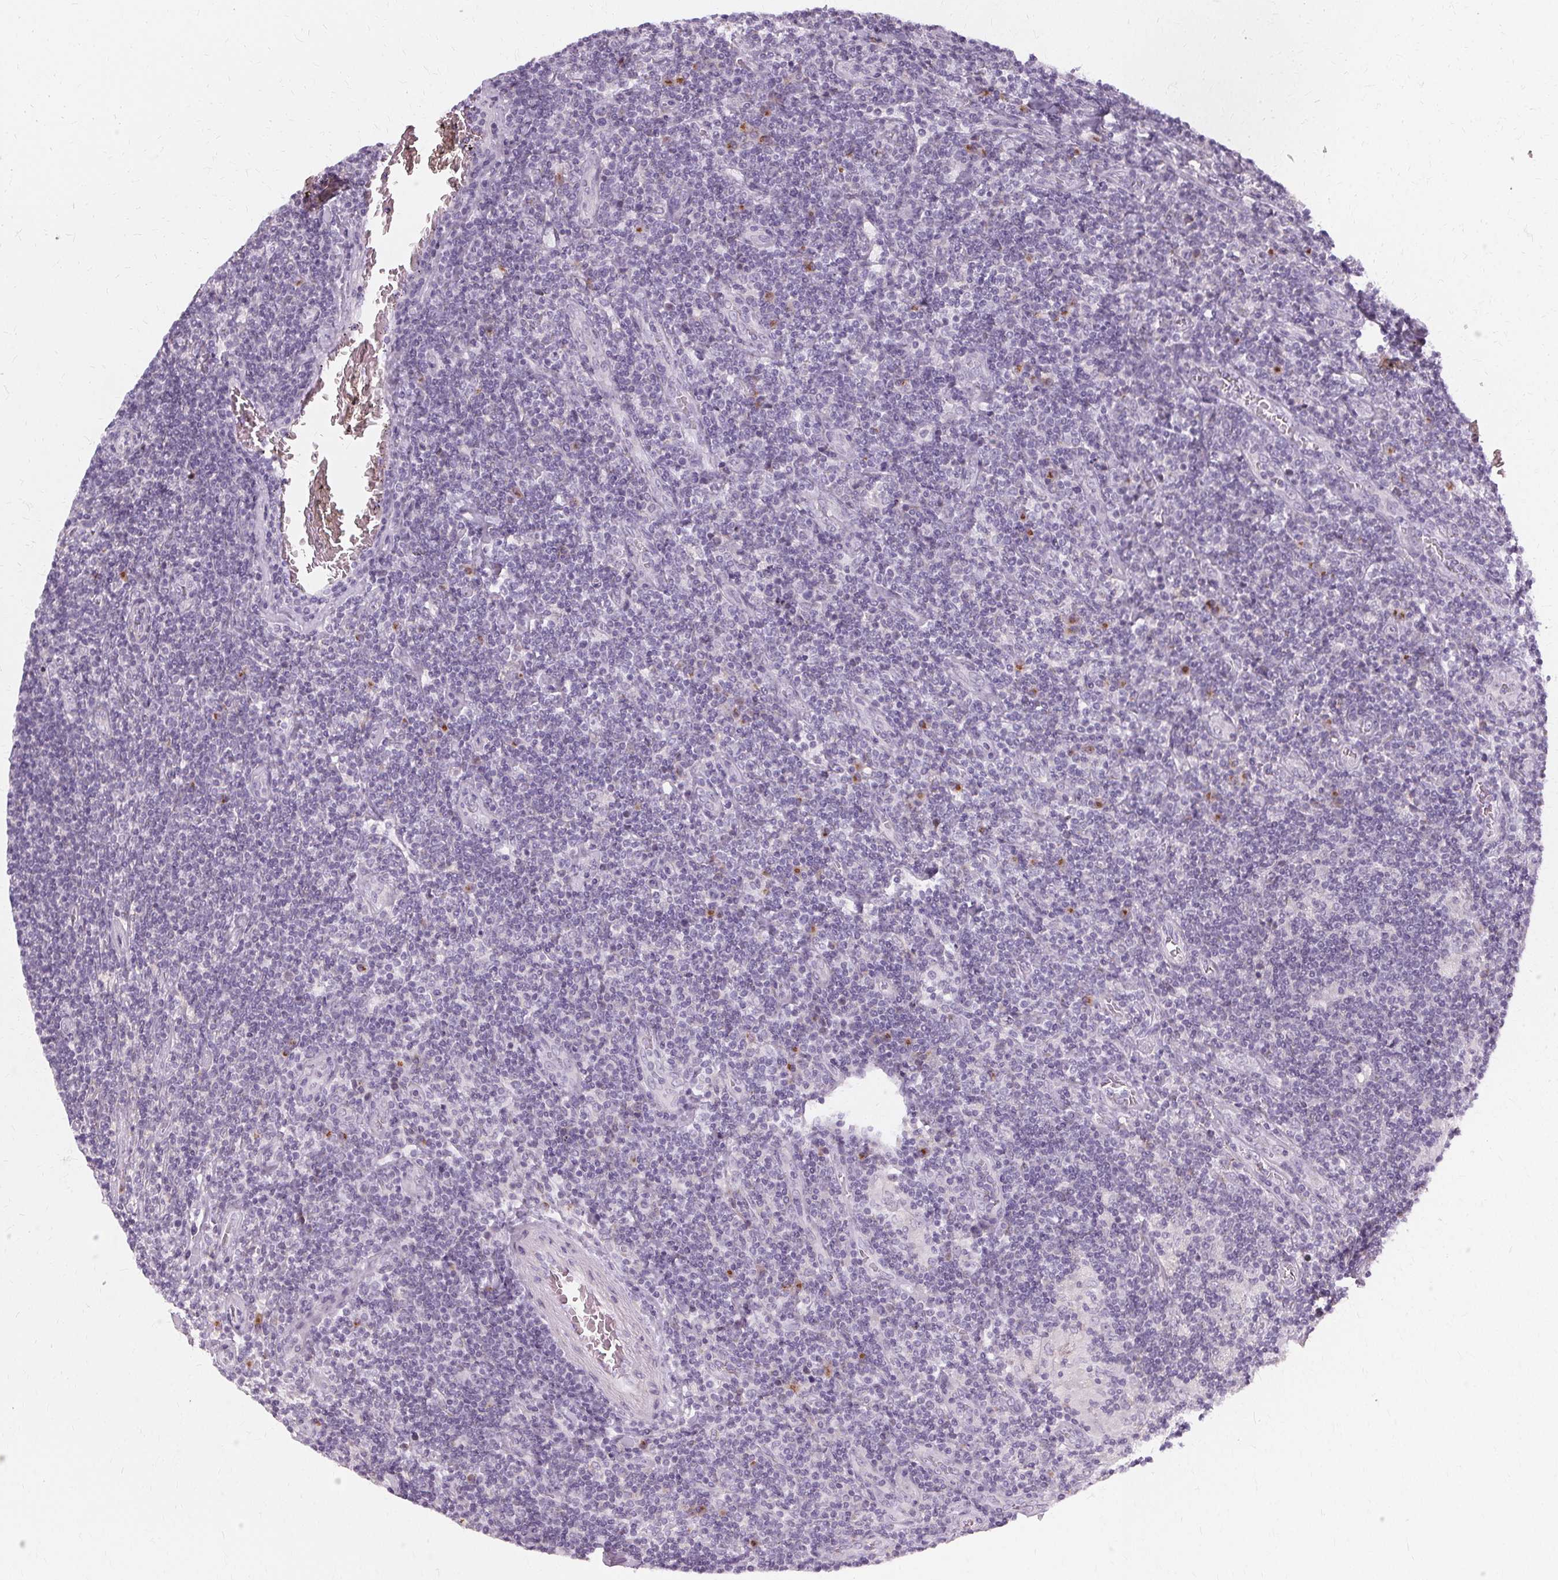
{"staining": {"intensity": "negative", "quantity": "none", "location": "none"}, "tissue": "lymphoma", "cell_type": "Tumor cells", "image_type": "cancer", "snomed": [{"axis": "morphology", "description": "Hodgkin's disease, NOS"}, {"axis": "topography", "description": "Lymph node"}], "caption": "Tumor cells show no significant protein positivity in lymphoma.", "gene": "FCRL3", "patient": {"sex": "male", "age": 40}}